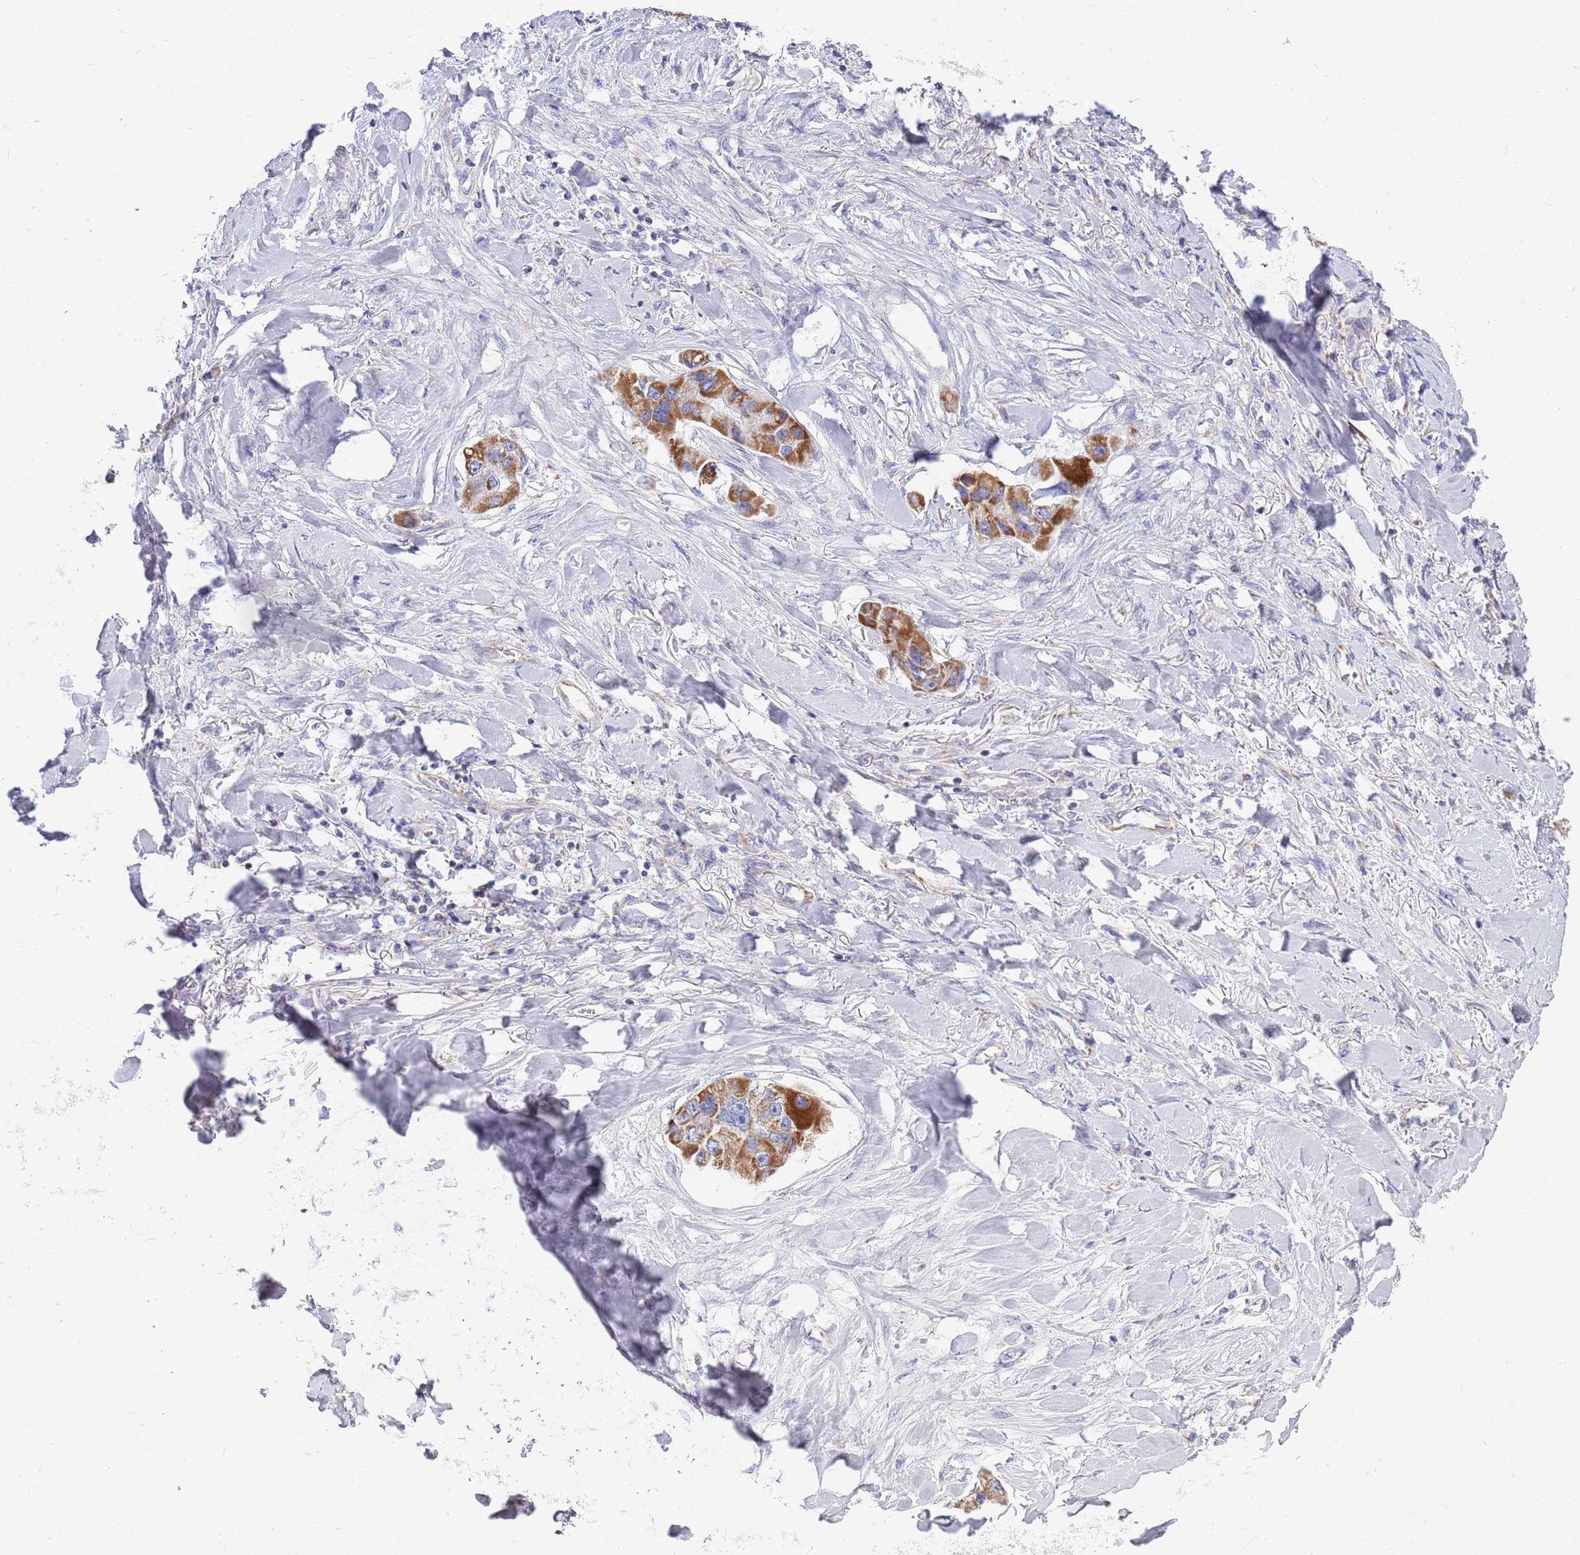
{"staining": {"intensity": "strong", "quantity": ">75%", "location": "cytoplasmic/membranous"}, "tissue": "lung cancer", "cell_type": "Tumor cells", "image_type": "cancer", "snomed": [{"axis": "morphology", "description": "Adenocarcinoma, NOS"}, {"axis": "topography", "description": "Lung"}], "caption": "The histopathology image demonstrates staining of lung cancer, revealing strong cytoplasmic/membranous protein staining (brown color) within tumor cells. The protein of interest is stained brown, and the nuclei are stained in blue (DAB (3,3'-diaminobenzidine) IHC with brightfield microscopy, high magnification).", "gene": "EMC8", "patient": {"sex": "female", "age": 54}}